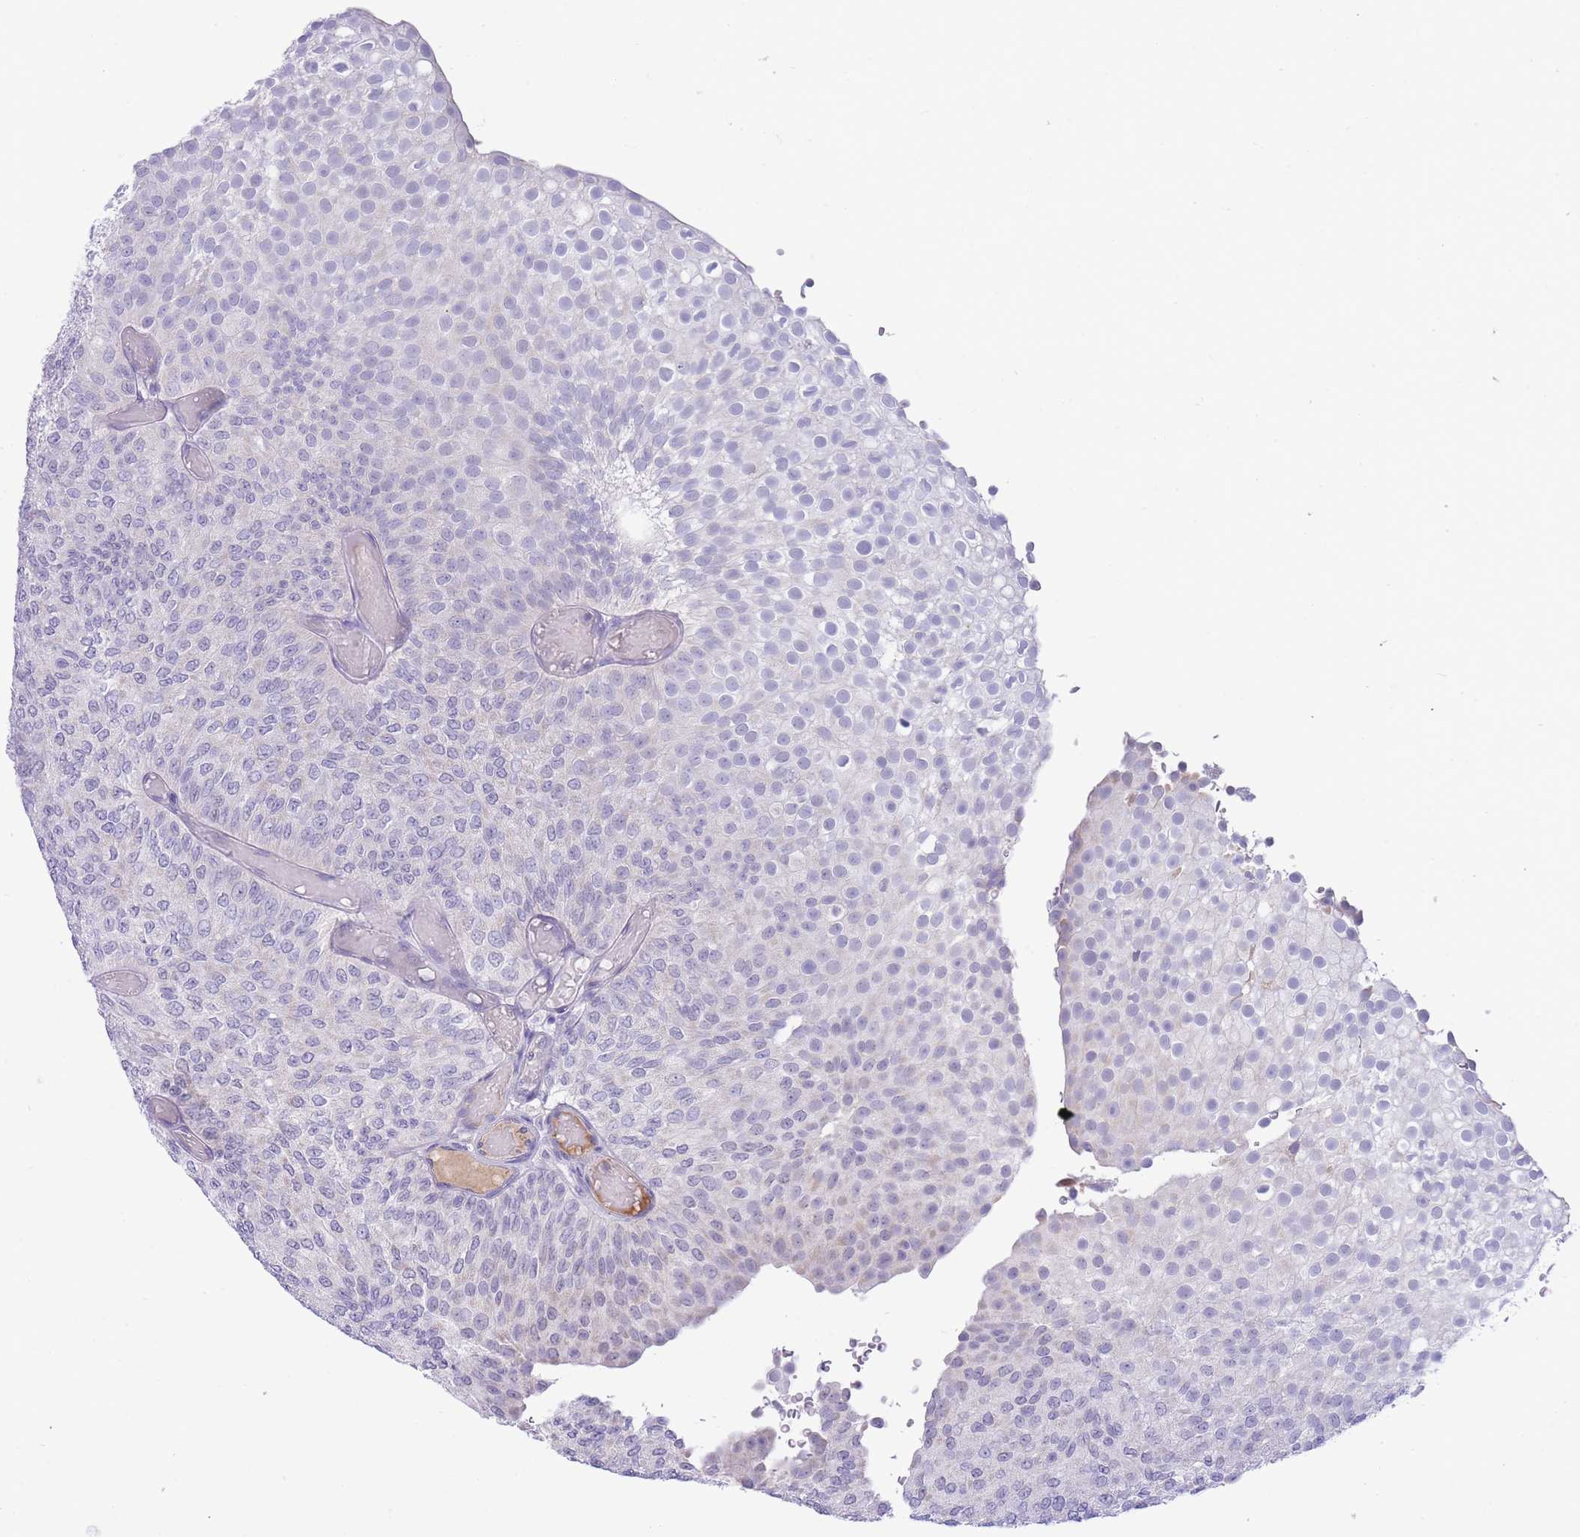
{"staining": {"intensity": "negative", "quantity": "none", "location": "none"}, "tissue": "urothelial cancer", "cell_type": "Tumor cells", "image_type": "cancer", "snomed": [{"axis": "morphology", "description": "Urothelial carcinoma, Low grade"}, {"axis": "topography", "description": "Urinary bladder"}], "caption": "Immunohistochemistry histopathology image of neoplastic tissue: urothelial cancer stained with DAB displays no significant protein staining in tumor cells.", "gene": "ASAP3", "patient": {"sex": "male", "age": 78}}